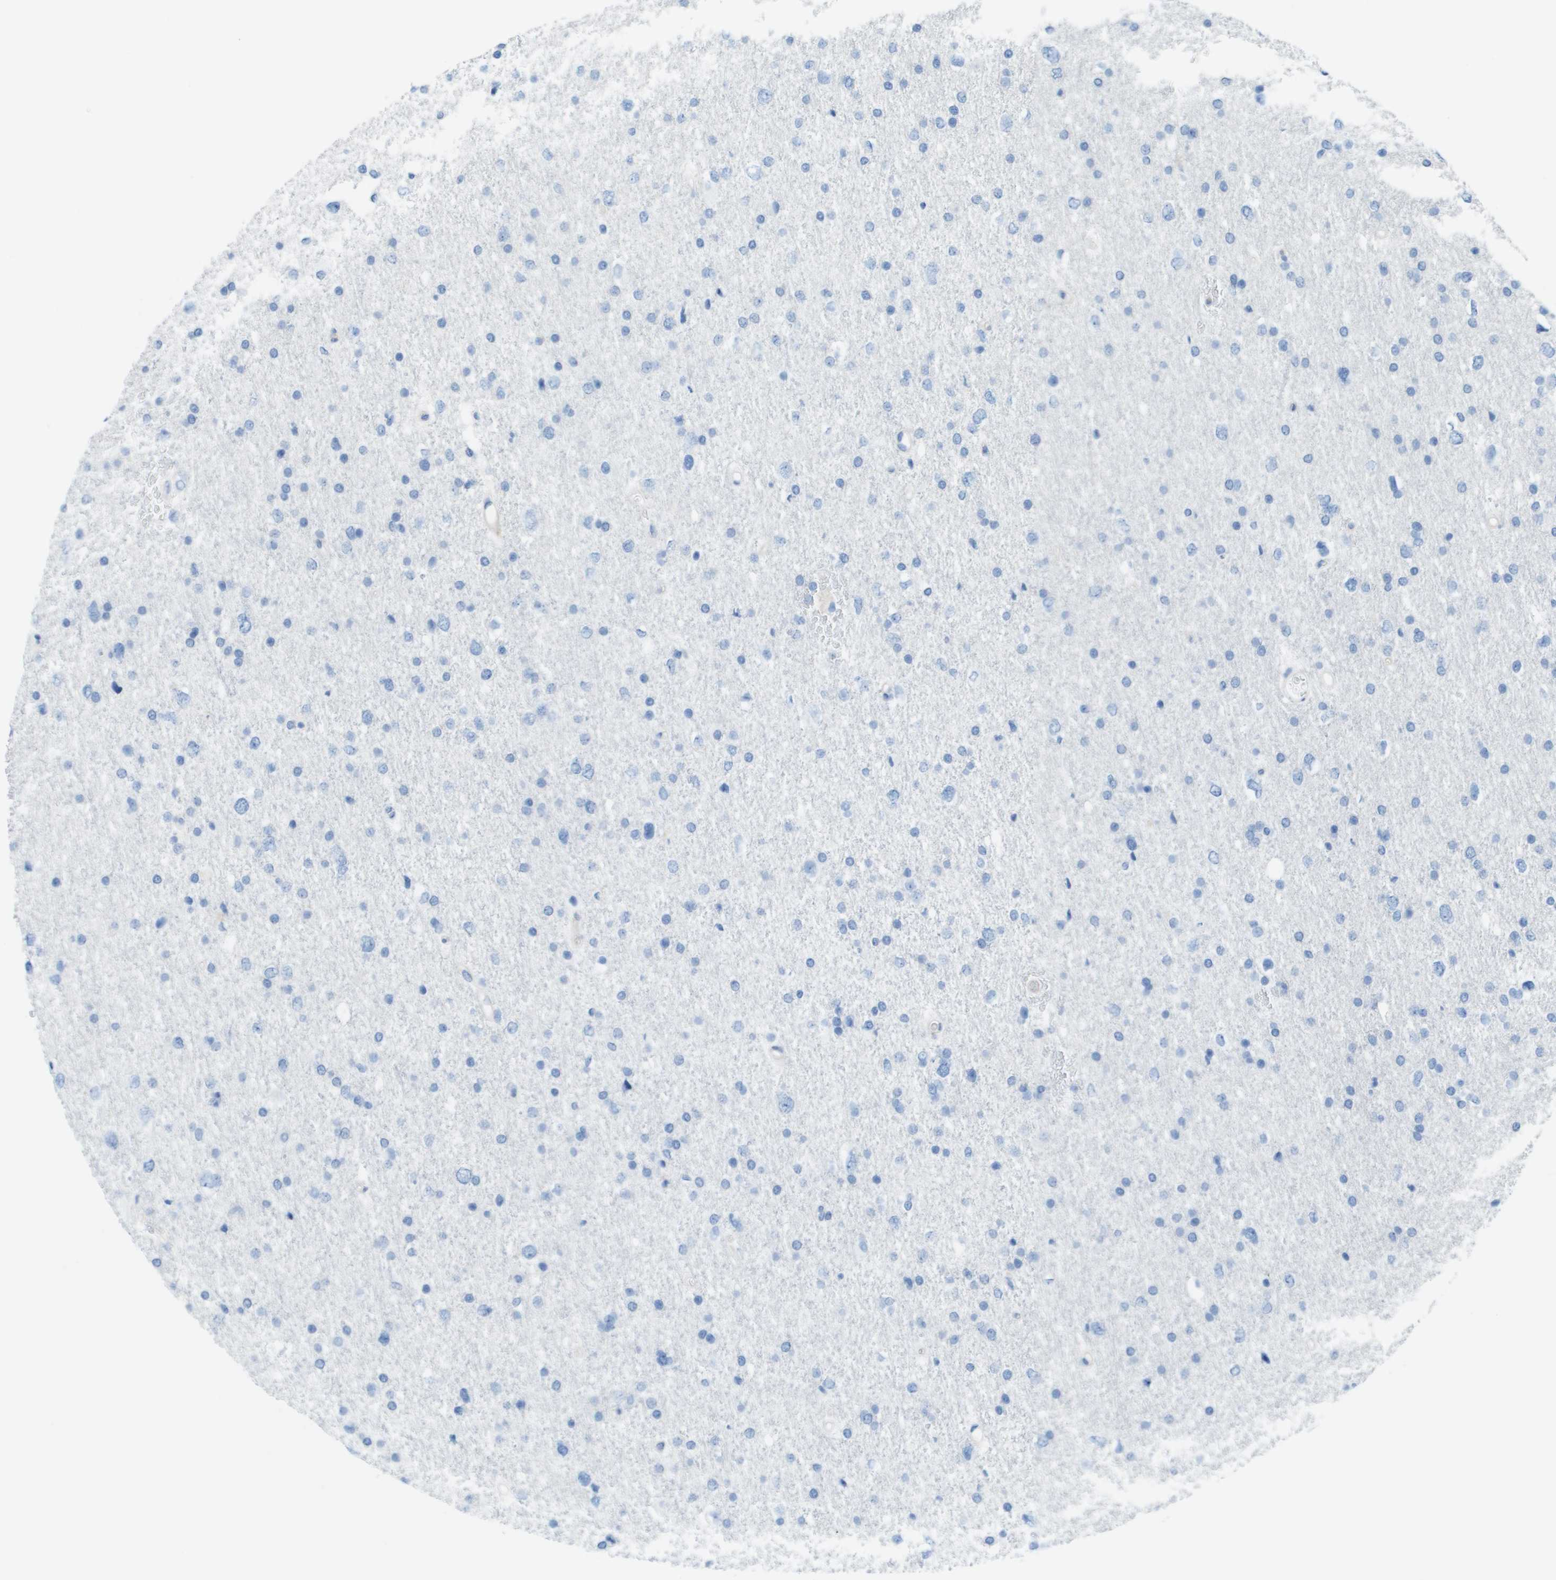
{"staining": {"intensity": "negative", "quantity": "none", "location": "none"}, "tissue": "glioma", "cell_type": "Tumor cells", "image_type": "cancer", "snomed": [{"axis": "morphology", "description": "Glioma, malignant, Low grade"}, {"axis": "topography", "description": "Brain"}], "caption": "The photomicrograph displays no staining of tumor cells in malignant low-grade glioma. The staining is performed using DAB (3,3'-diaminobenzidine) brown chromogen with nuclei counter-stained in using hematoxylin.", "gene": "CD46", "patient": {"sex": "female", "age": 37}}